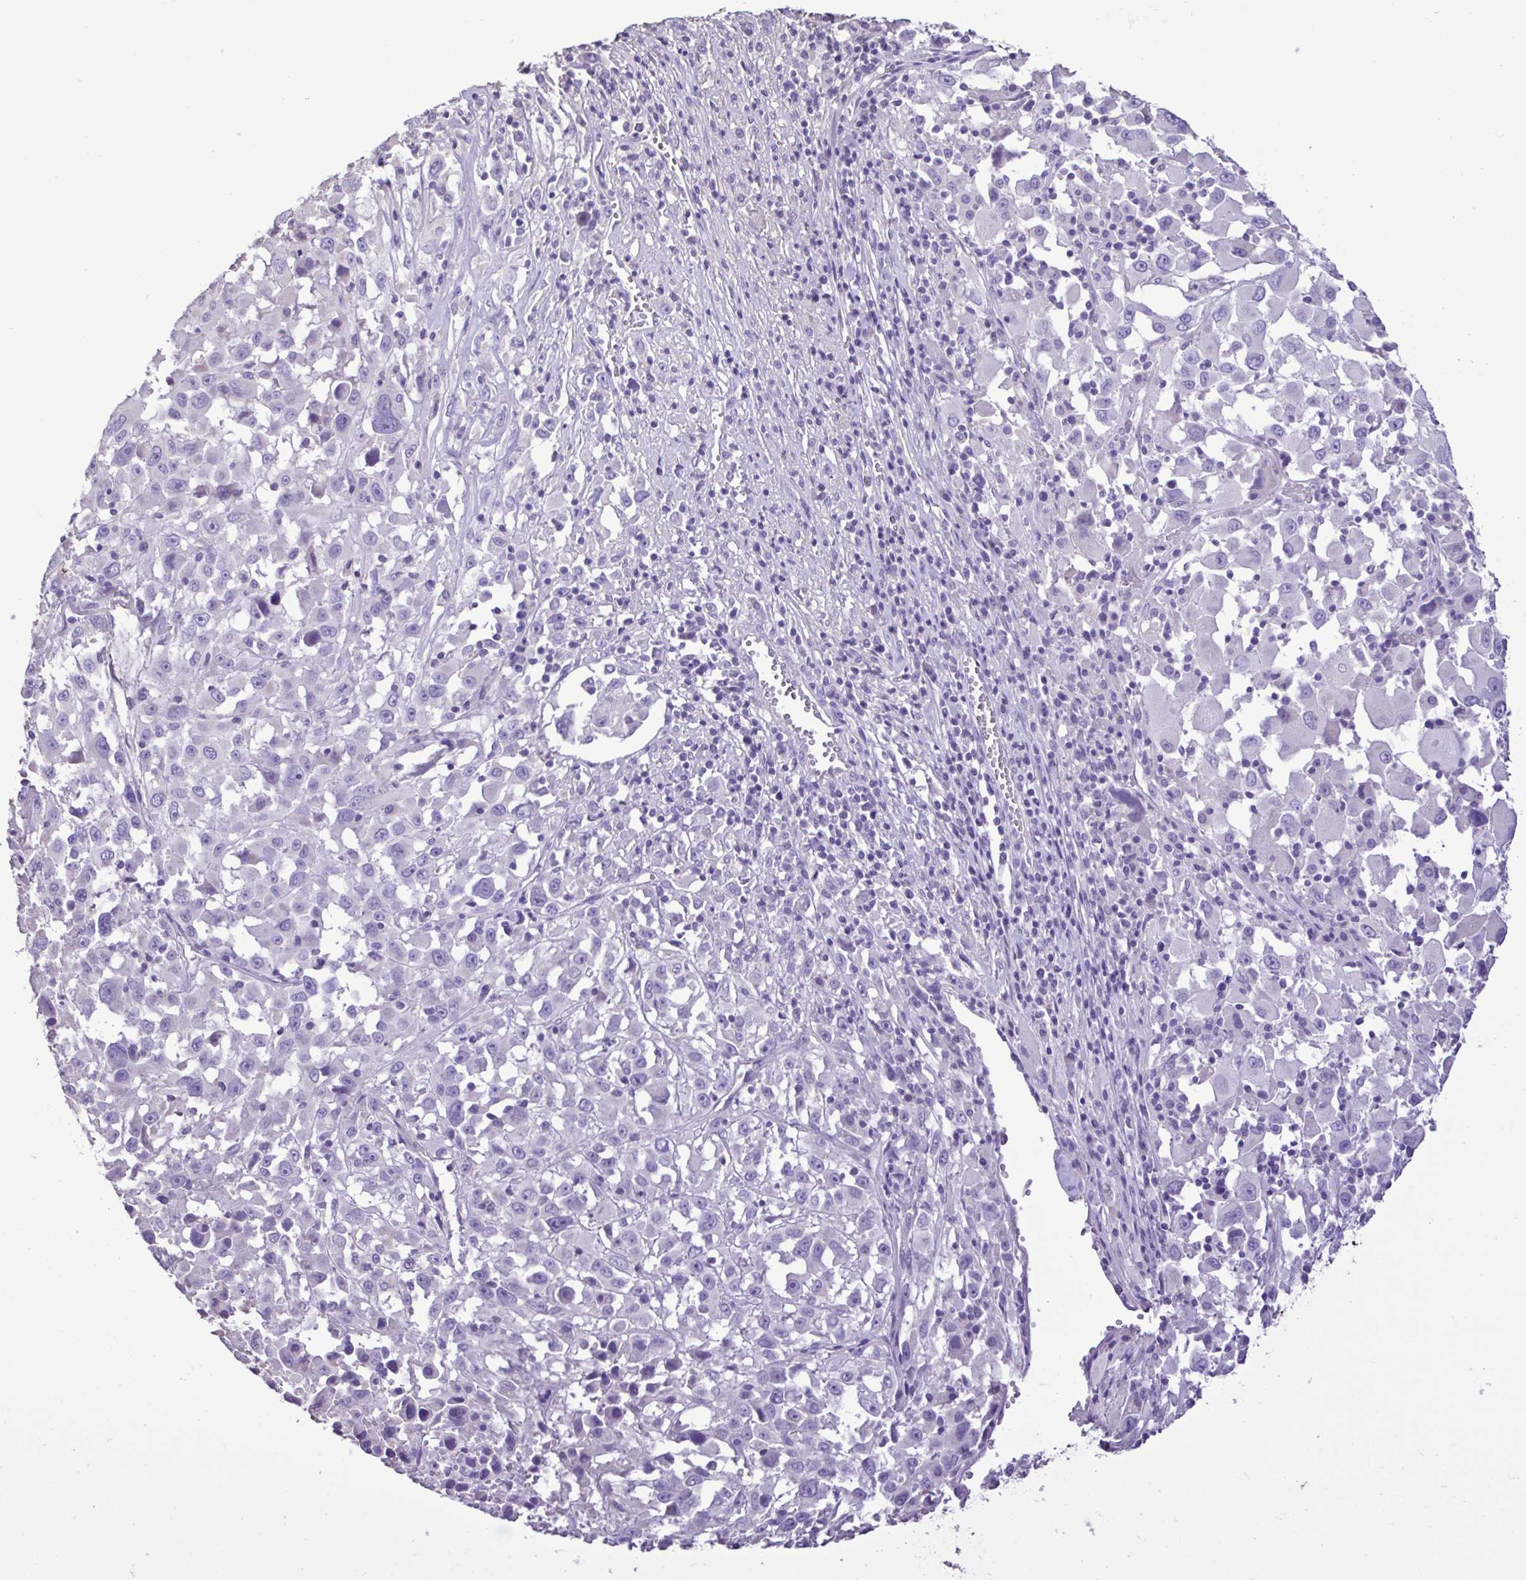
{"staining": {"intensity": "negative", "quantity": "none", "location": "none"}, "tissue": "melanoma", "cell_type": "Tumor cells", "image_type": "cancer", "snomed": [{"axis": "morphology", "description": "Malignant melanoma, Metastatic site"}, {"axis": "topography", "description": "Soft tissue"}], "caption": "An immunohistochemistry (IHC) photomicrograph of melanoma is shown. There is no staining in tumor cells of melanoma.", "gene": "PLA2G4E", "patient": {"sex": "male", "age": 50}}